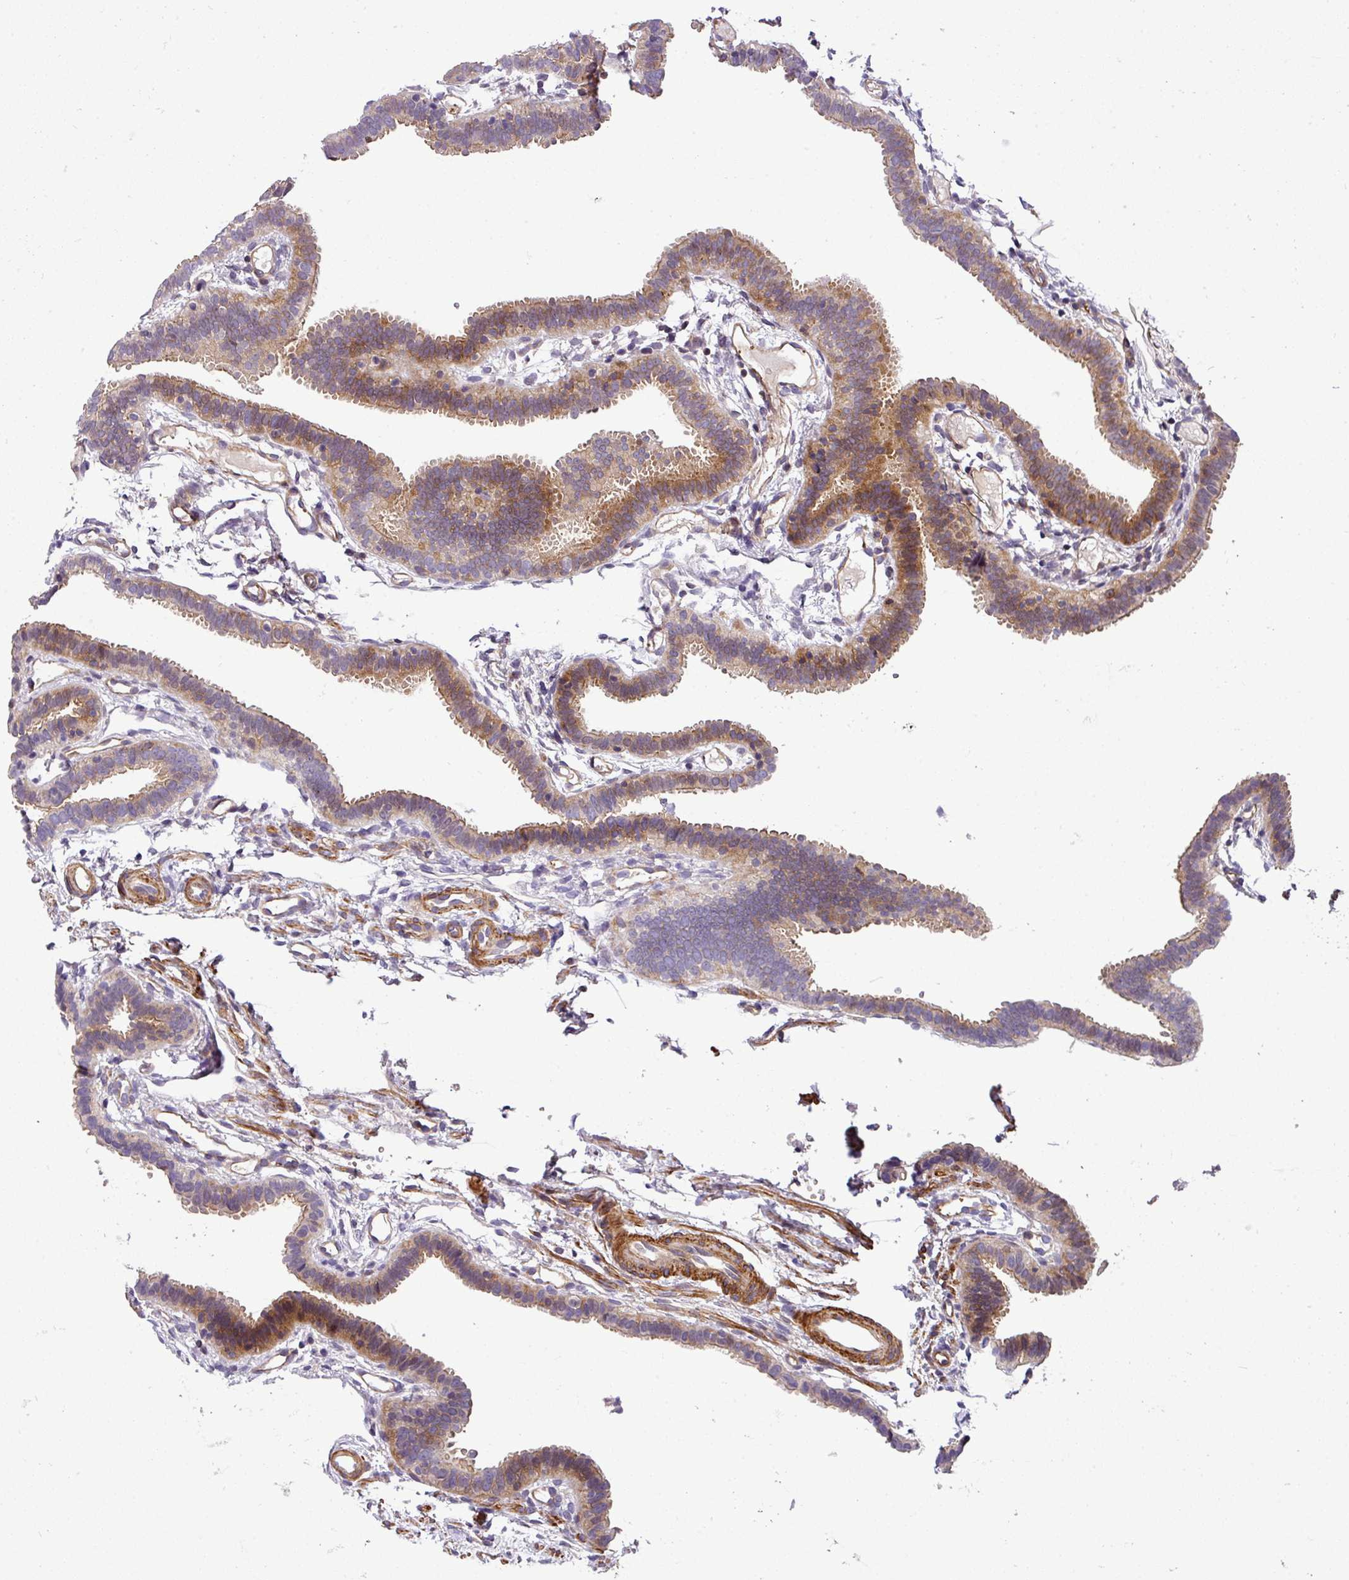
{"staining": {"intensity": "moderate", "quantity": "25%-75%", "location": "cytoplasmic/membranous"}, "tissue": "fallopian tube", "cell_type": "Glandular cells", "image_type": "normal", "snomed": [{"axis": "morphology", "description": "Normal tissue, NOS"}, {"axis": "topography", "description": "Fallopian tube"}], "caption": "Fallopian tube stained for a protein (brown) shows moderate cytoplasmic/membranous positive staining in approximately 25%-75% of glandular cells.", "gene": "CASS4", "patient": {"sex": "female", "age": 37}}